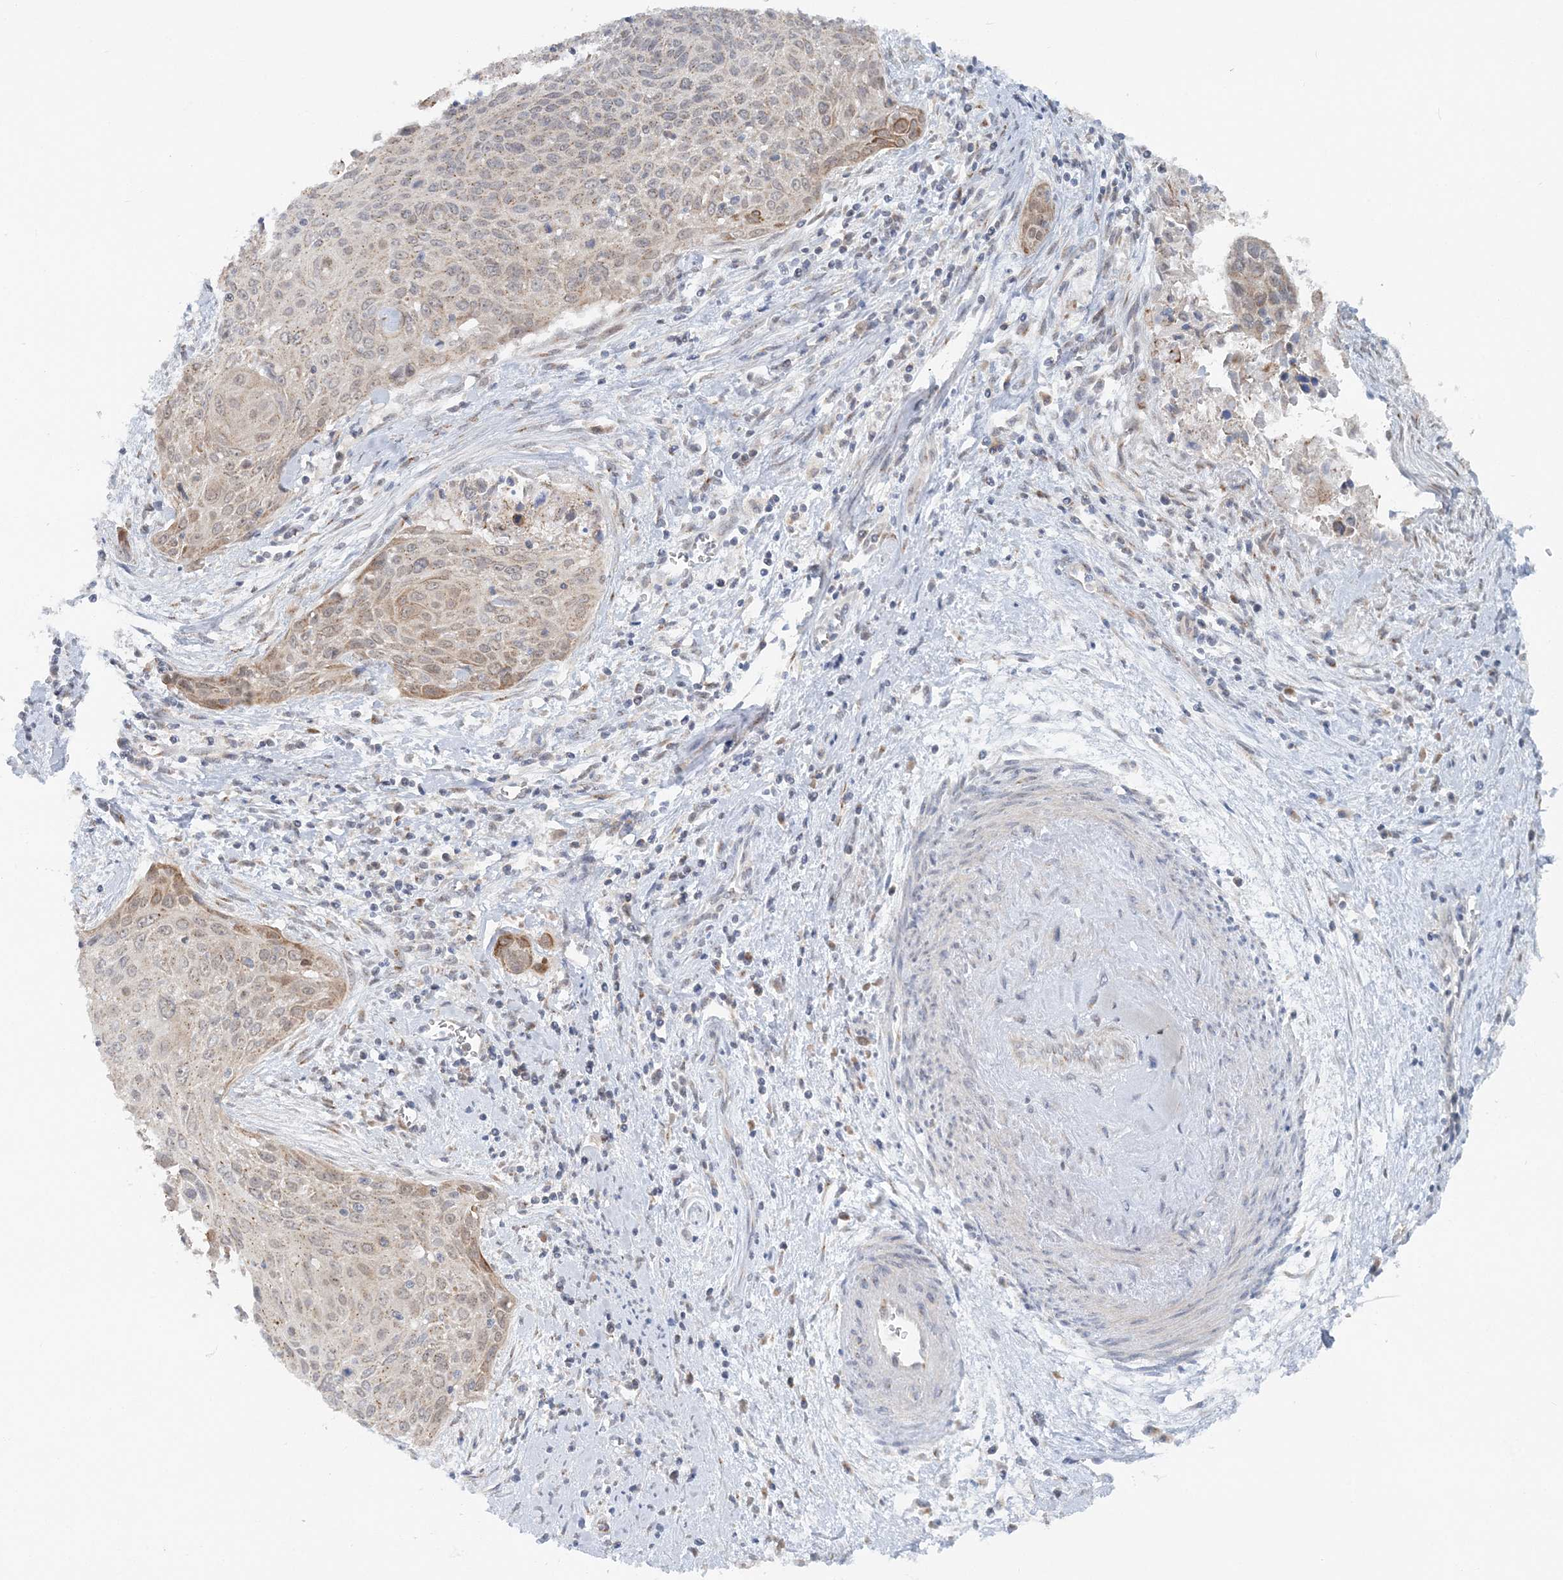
{"staining": {"intensity": "moderate", "quantity": "<25%", "location": "cytoplasmic/membranous"}, "tissue": "cervical cancer", "cell_type": "Tumor cells", "image_type": "cancer", "snomed": [{"axis": "morphology", "description": "Squamous cell carcinoma, NOS"}, {"axis": "topography", "description": "Cervix"}], "caption": "Immunohistochemical staining of human cervical cancer displays low levels of moderate cytoplasmic/membranous staining in about <25% of tumor cells. (IHC, brightfield microscopy, high magnification).", "gene": "RNF150", "patient": {"sex": "female", "age": 55}}